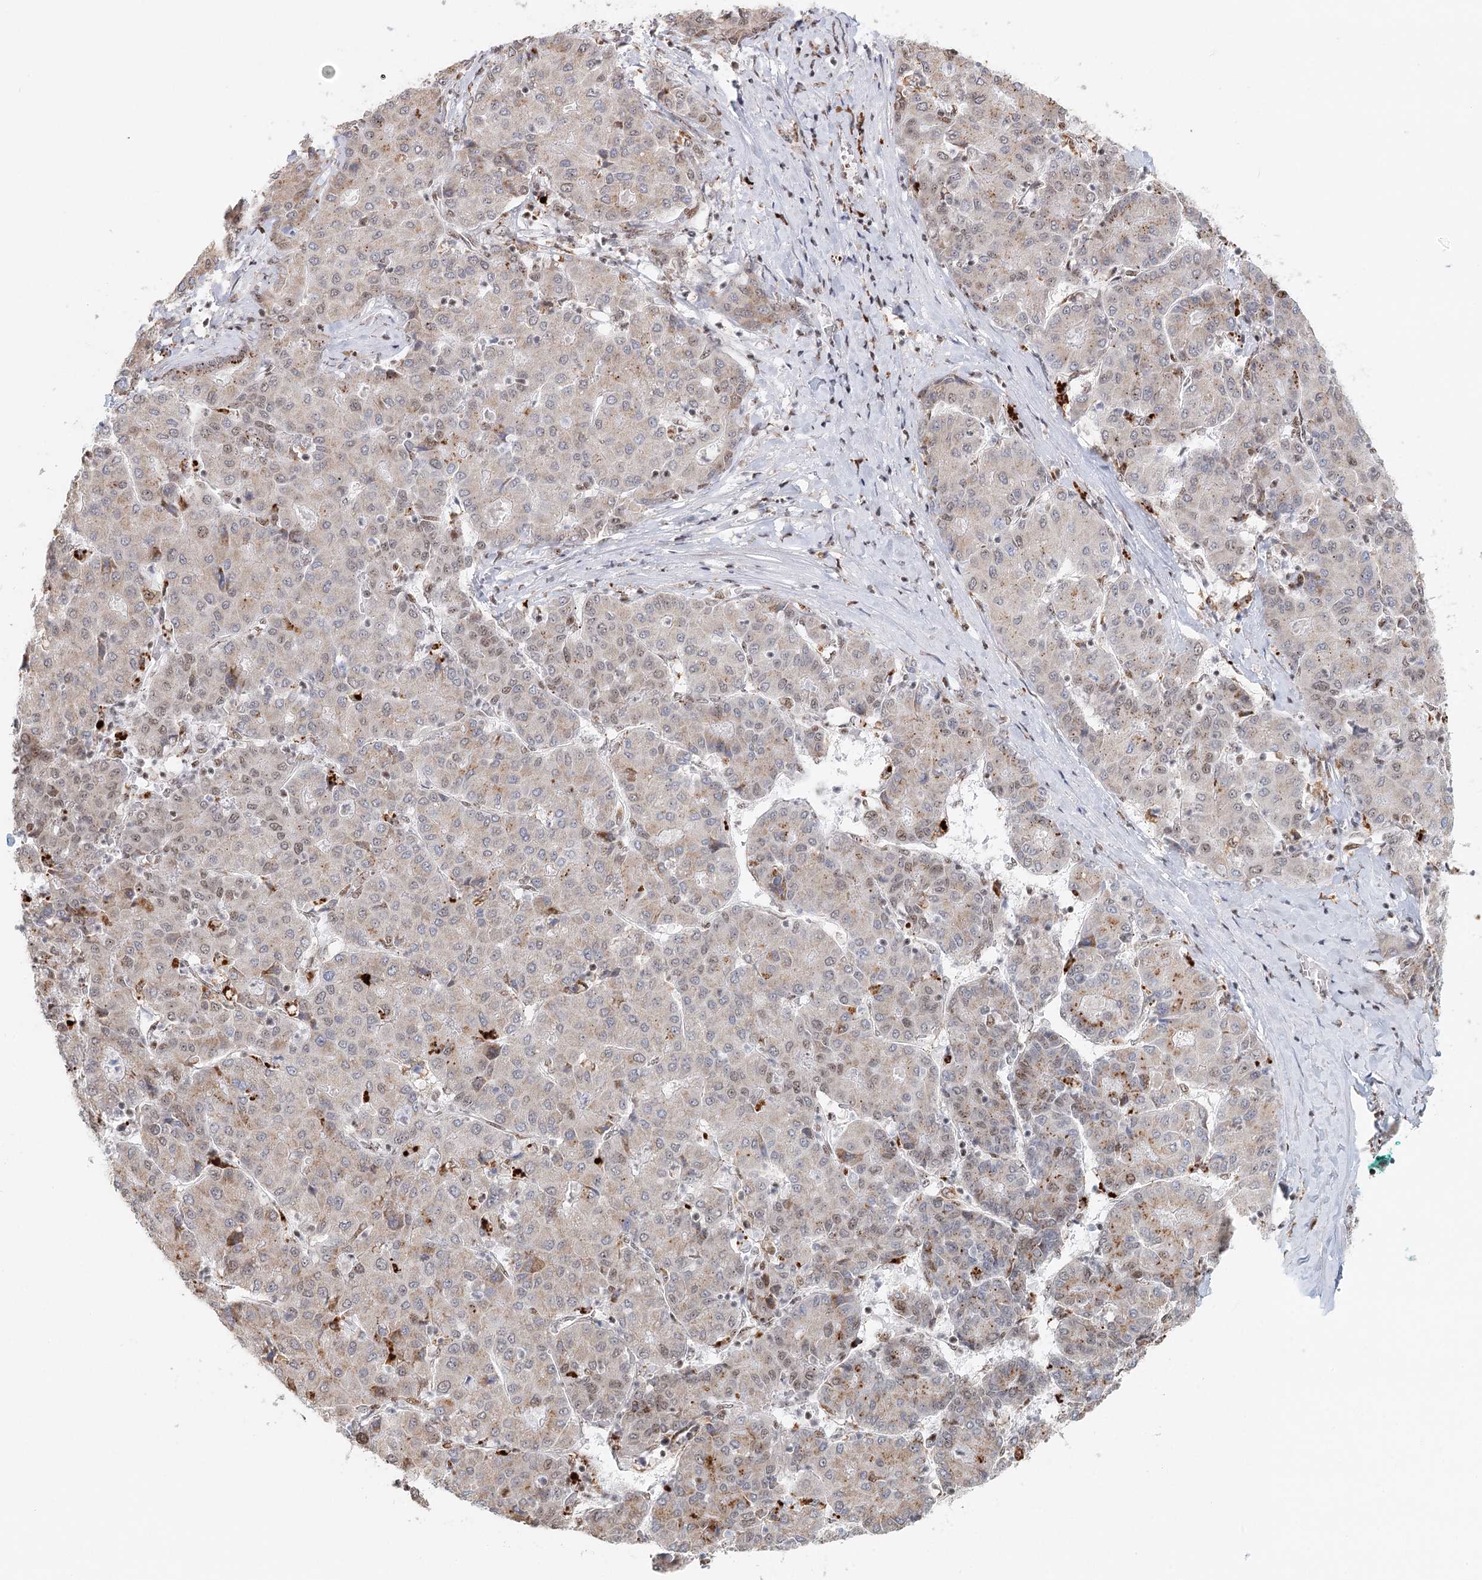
{"staining": {"intensity": "weak", "quantity": "25%-75%", "location": "cytoplasmic/membranous,nuclear"}, "tissue": "liver cancer", "cell_type": "Tumor cells", "image_type": "cancer", "snomed": [{"axis": "morphology", "description": "Carcinoma, Hepatocellular, NOS"}, {"axis": "topography", "description": "Liver"}], "caption": "High-magnification brightfield microscopy of liver cancer (hepatocellular carcinoma) stained with DAB (brown) and counterstained with hematoxylin (blue). tumor cells exhibit weak cytoplasmic/membranous and nuclear expression is appreciated in about25%-75% of cells.", "gene": "BNIP5", "patient": {"sex": "male", "age": 65}}